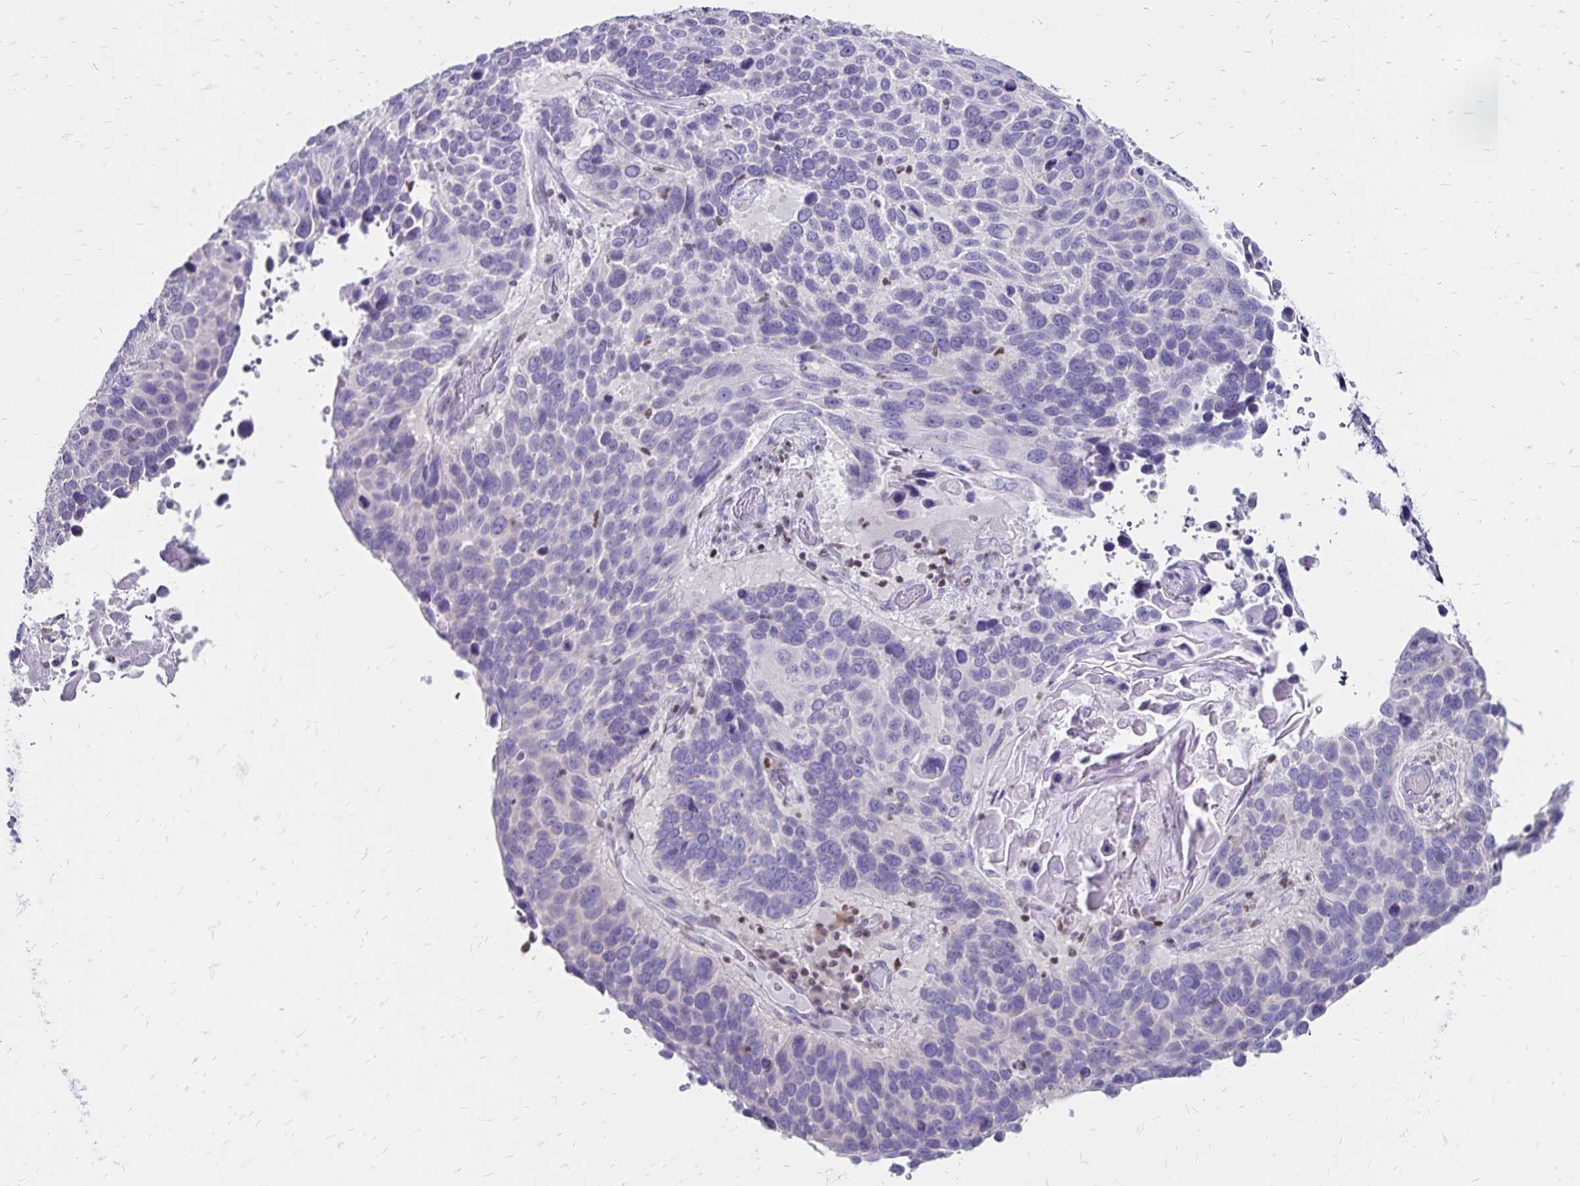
{"staining": {"intensity": "negative", "quantity": "none", "location": "none"}, "tissue": "lung cancer", "cell_type": "Tumor cells", "image_type": "cancer", "snomed": [{"axis": "morphology", "description": "Squamous cell carcinoma, NOS"}, {"axis": "topography", "description": "Lung"}], "caption": "Immunohistochemical staining of lung cancer (squamous cell carcinoma) displays no significant positivity in tumor cells.", "gene": "IKZF1", "patient": {"sex": "male", "age": 68}}